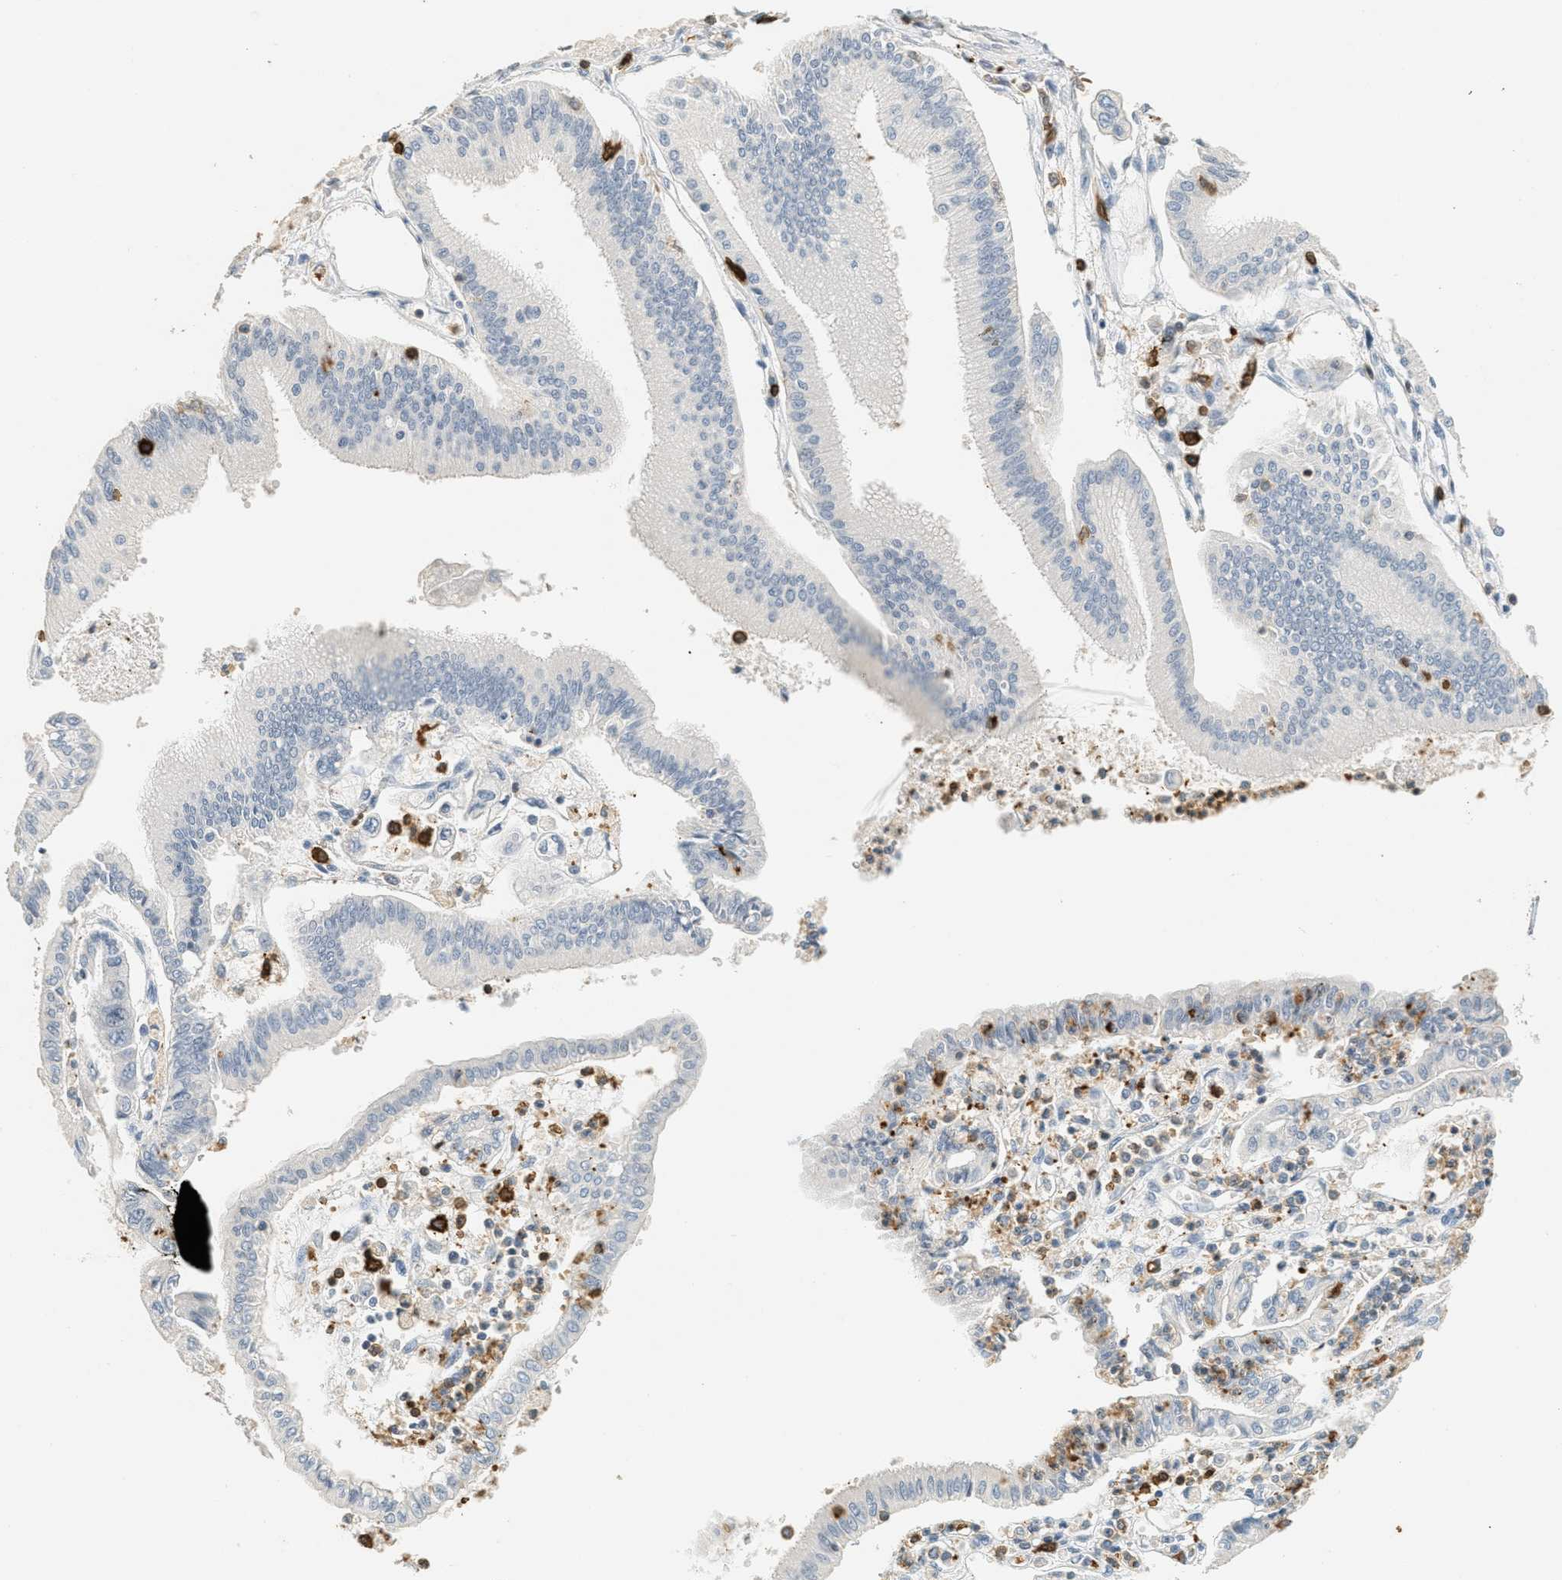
{"staining": {"intensity": "negative", "quantity": "none", "location": "none"}, "tissue": "pancreatic cancer", "cell_type": "Tumor cells", "image_type": "cancer", "snomed": [{"axis": "morphology", "description": "Adenocarcinoma, NOS"}, {"axis": "topography", "description": "Pancreas"}], "caption": "This is an immunohistochemistry (IHC) photomicrograph of human pancreatic cancer (adenocarcinoma). There is no expression in tumor cells.", "gene": "LSP1", "patient": {"sex": "male", "age": 56}}